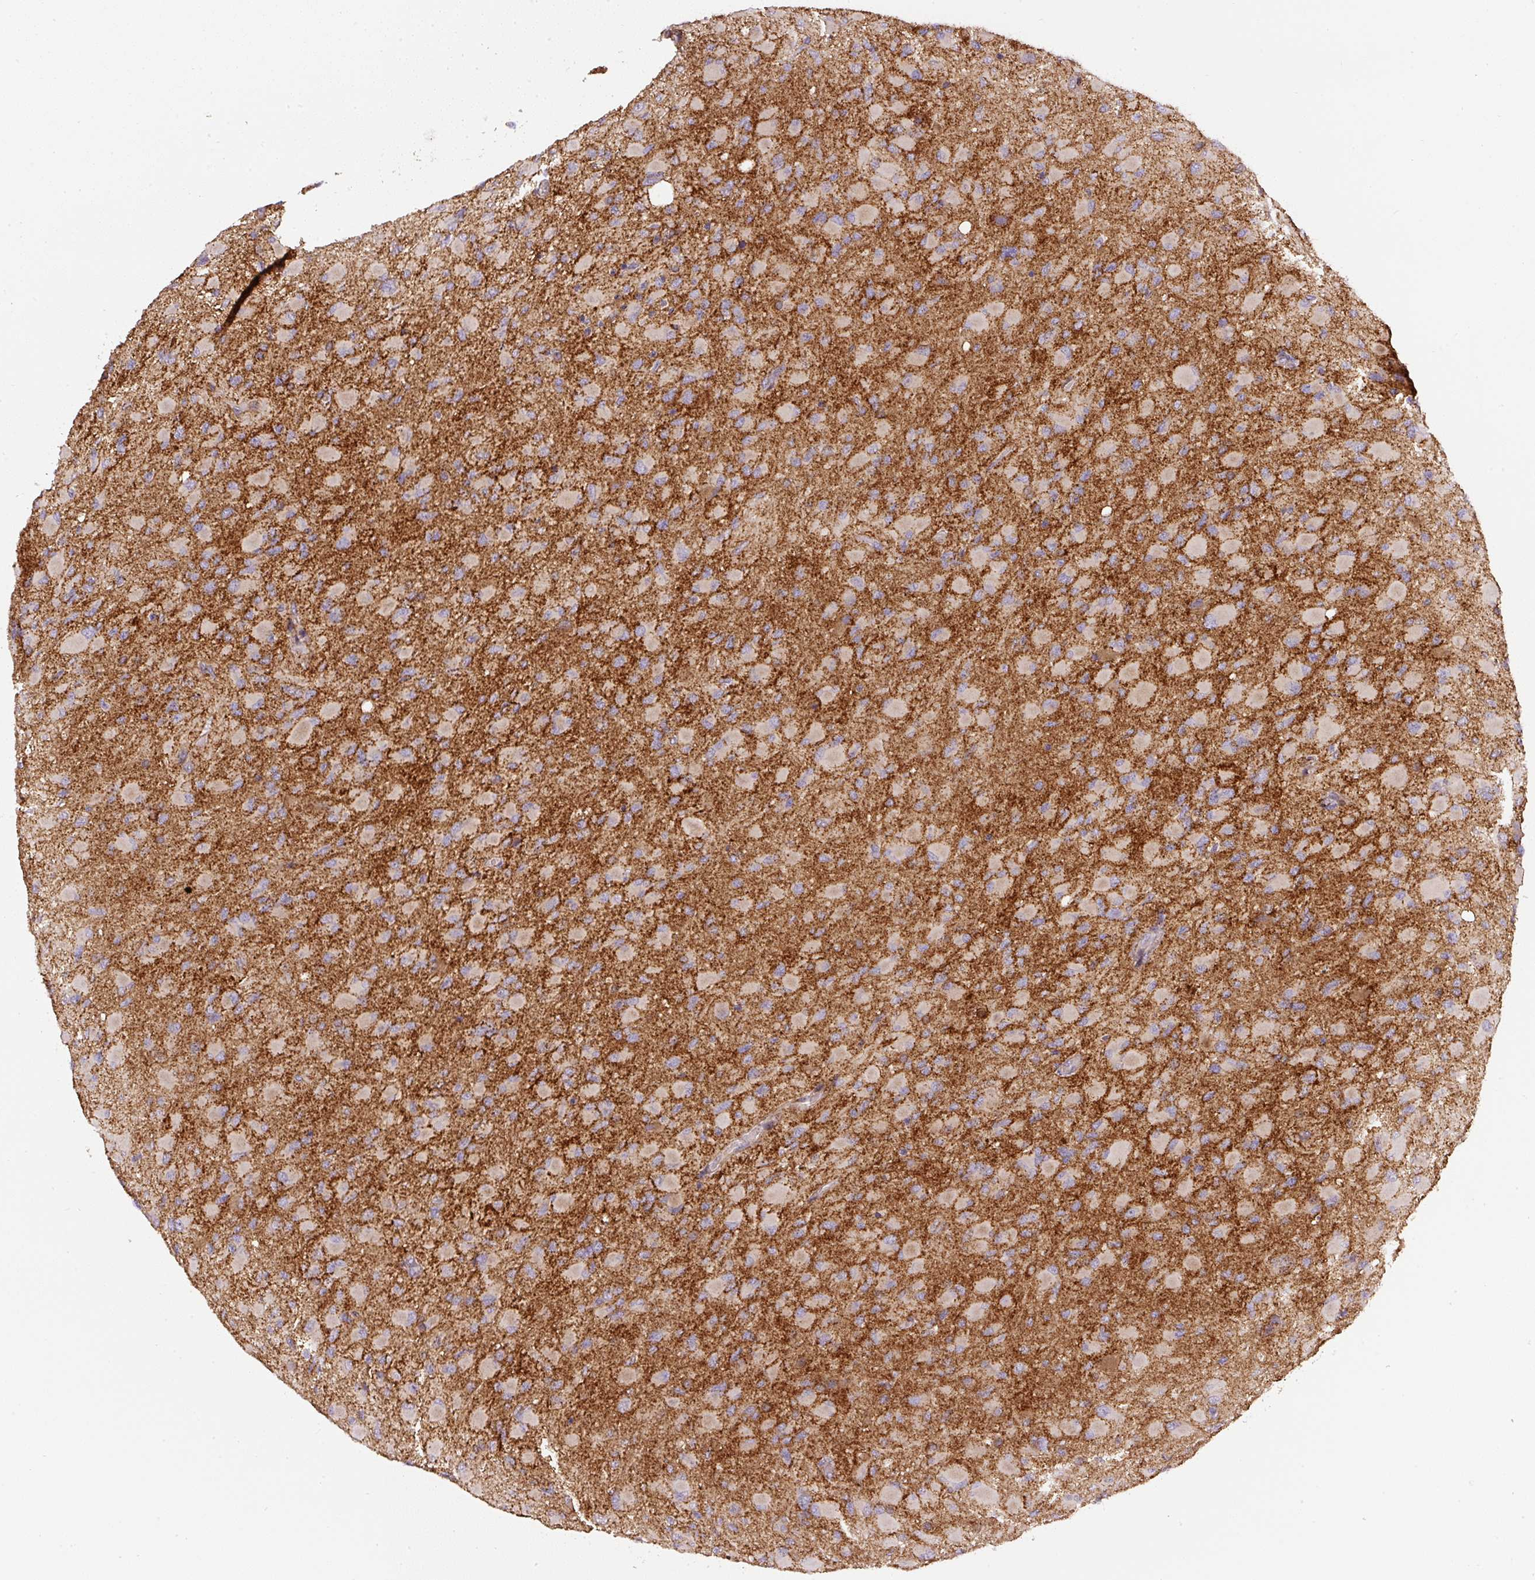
{"staining": {"intensity": "negative", "quantity": "none", "location": "none"}, "tissue": "glioma", "cell_type": "Tumor cells", "image_type": "cancer", "snomed": [{"axis": "morphology", "description": "Glioma, malignant, High grade"}, {"axis": "topography", "description": "Cerebral cortex"}], "caption": "Human malignant high-grade glioma stained for a protein using immunohistochemistry (IHC) reveals no staining in tumor cells.", "gene": "RNF170", "patient": {"sex": "female", "age": 36}}